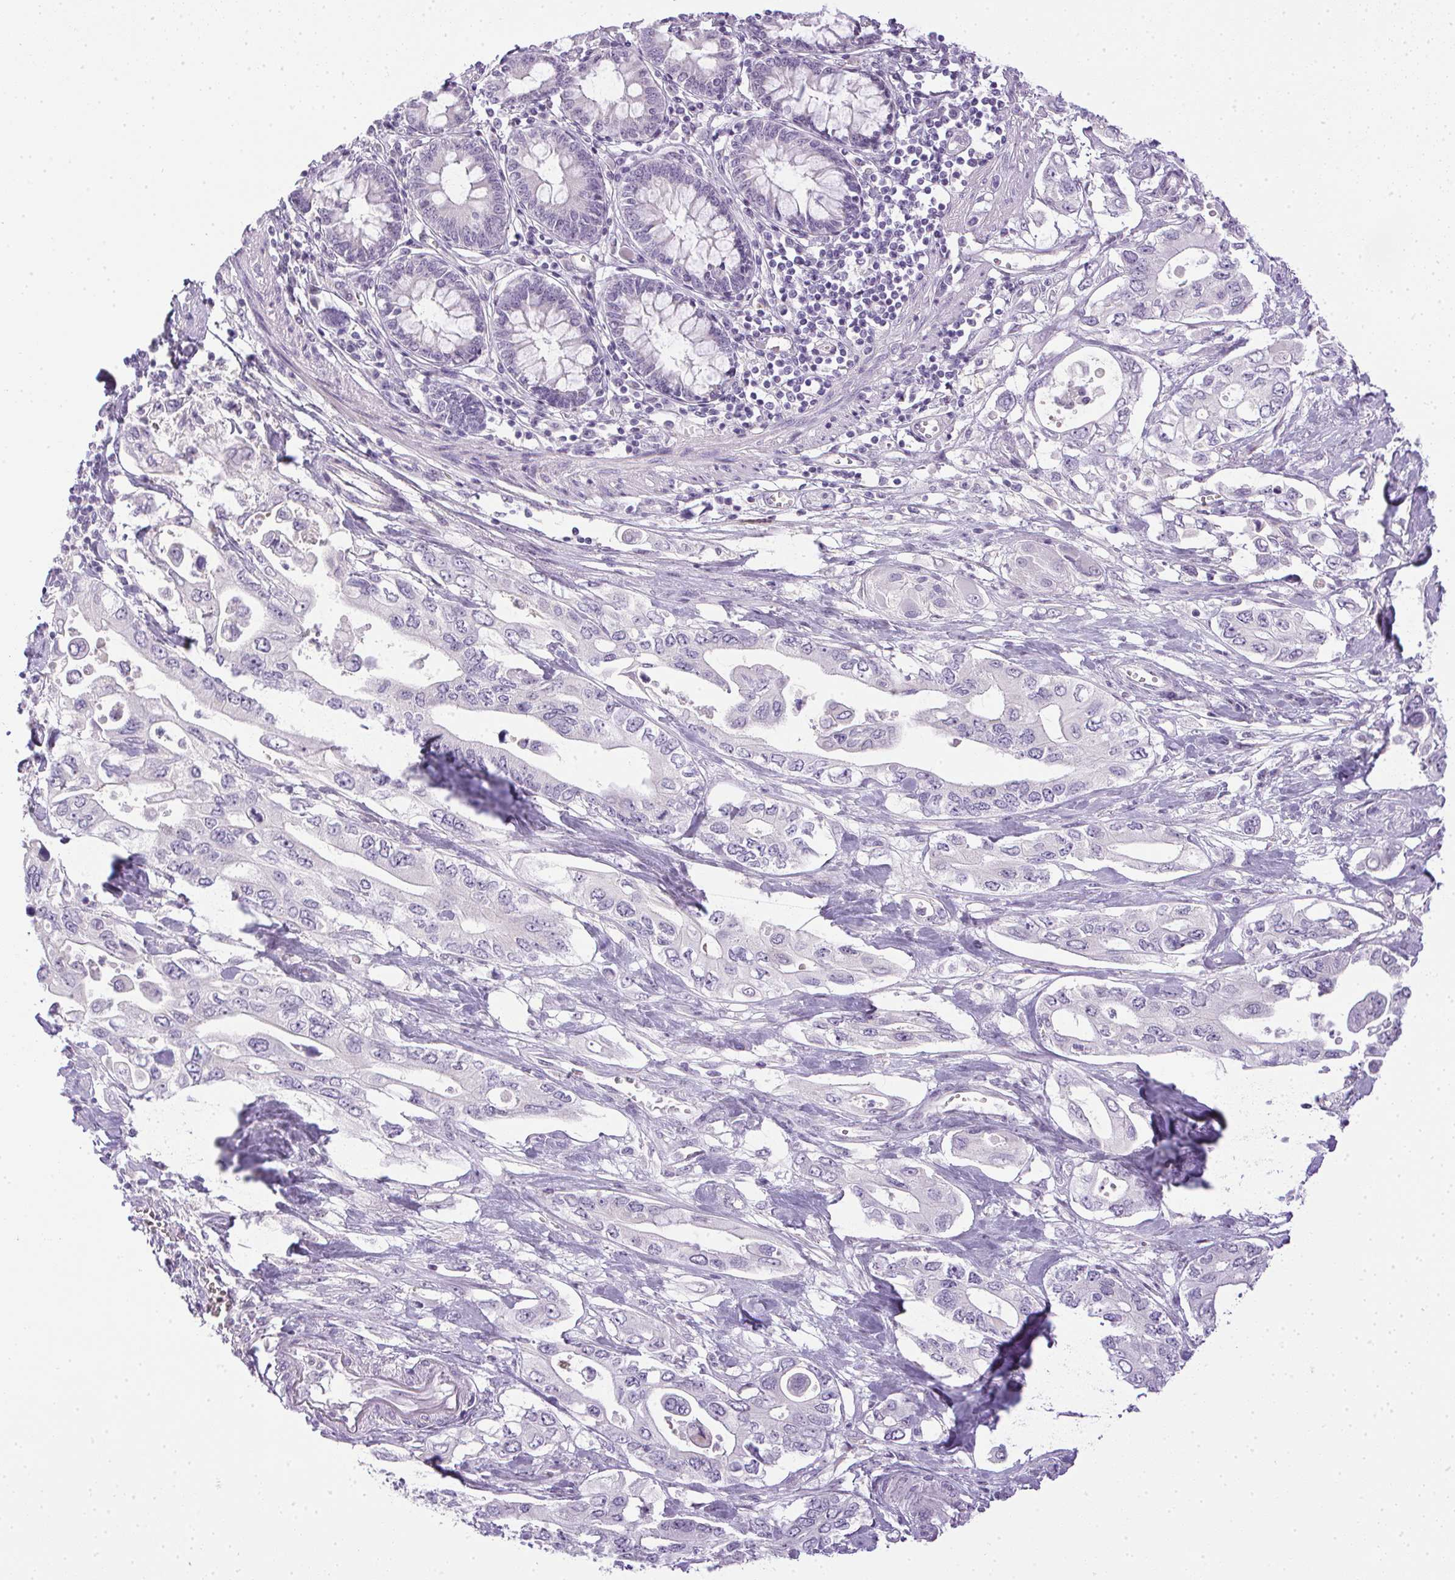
{"staining": {"intensity": "negative", "quantity": "none", "location": "none"}, "tissue": "pancreatic cancer", "cell_type": "Tumor cells", "image_type": "cancer", "snomed": [{"axis": "morphology", "description": "Adenocarcinoma, NOS"}, {"axis": "topography", "description": "Pancreas"}], "caption": "Protein analysis of adenocarcinoma (pancreatic) demonstrates no significant positivity in tumor cells.", "gene": "PRL", "patient": {"sex": "female", "age": 63}}